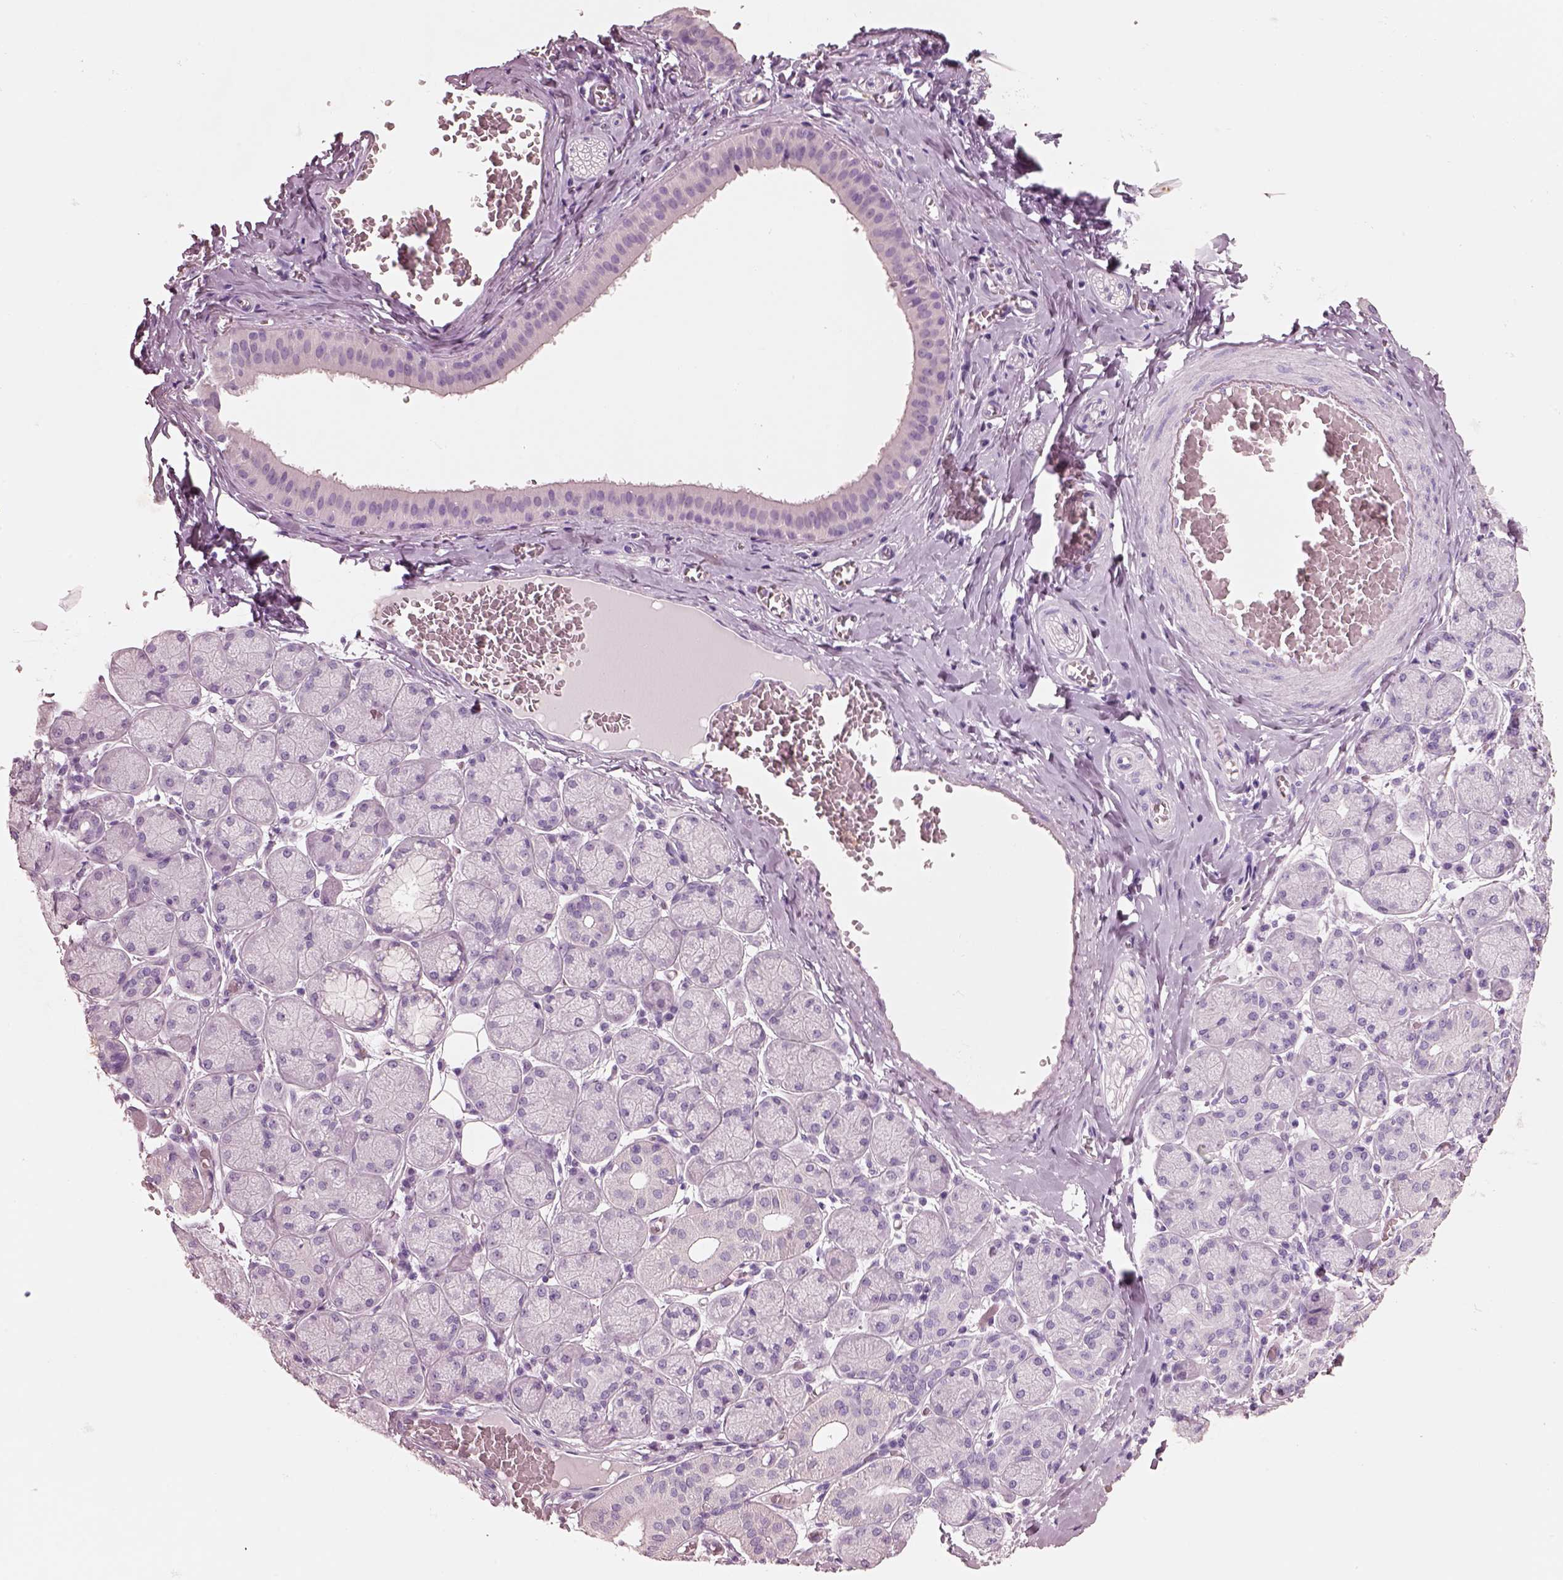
{"staining": {"intensity": "negative", "quantity": "none", "location": "none"}, "tissue": "salivary gland", "cell_type": "Glandular cells", "image_type": "normal", "snomed": [{"axis": "morphology", "description": "Normal tissue, NOS"}, {"axis": "topography", "description": "Salivary gland"}, {"axis": "topography", "description": "Peripheral nerve tissue"}], "caption": "Glandular cells show no significant protein positivity in normal salivary gland. (Stains: DAB (3,3'-diaminobenzidine) immunohistochemistry (IHC) with hematoxylin counter stain, Microscopy: brightfield microscopy at high magnification).", "gene": "PNOC", "patient": {"sex": "female", "age": 24}}